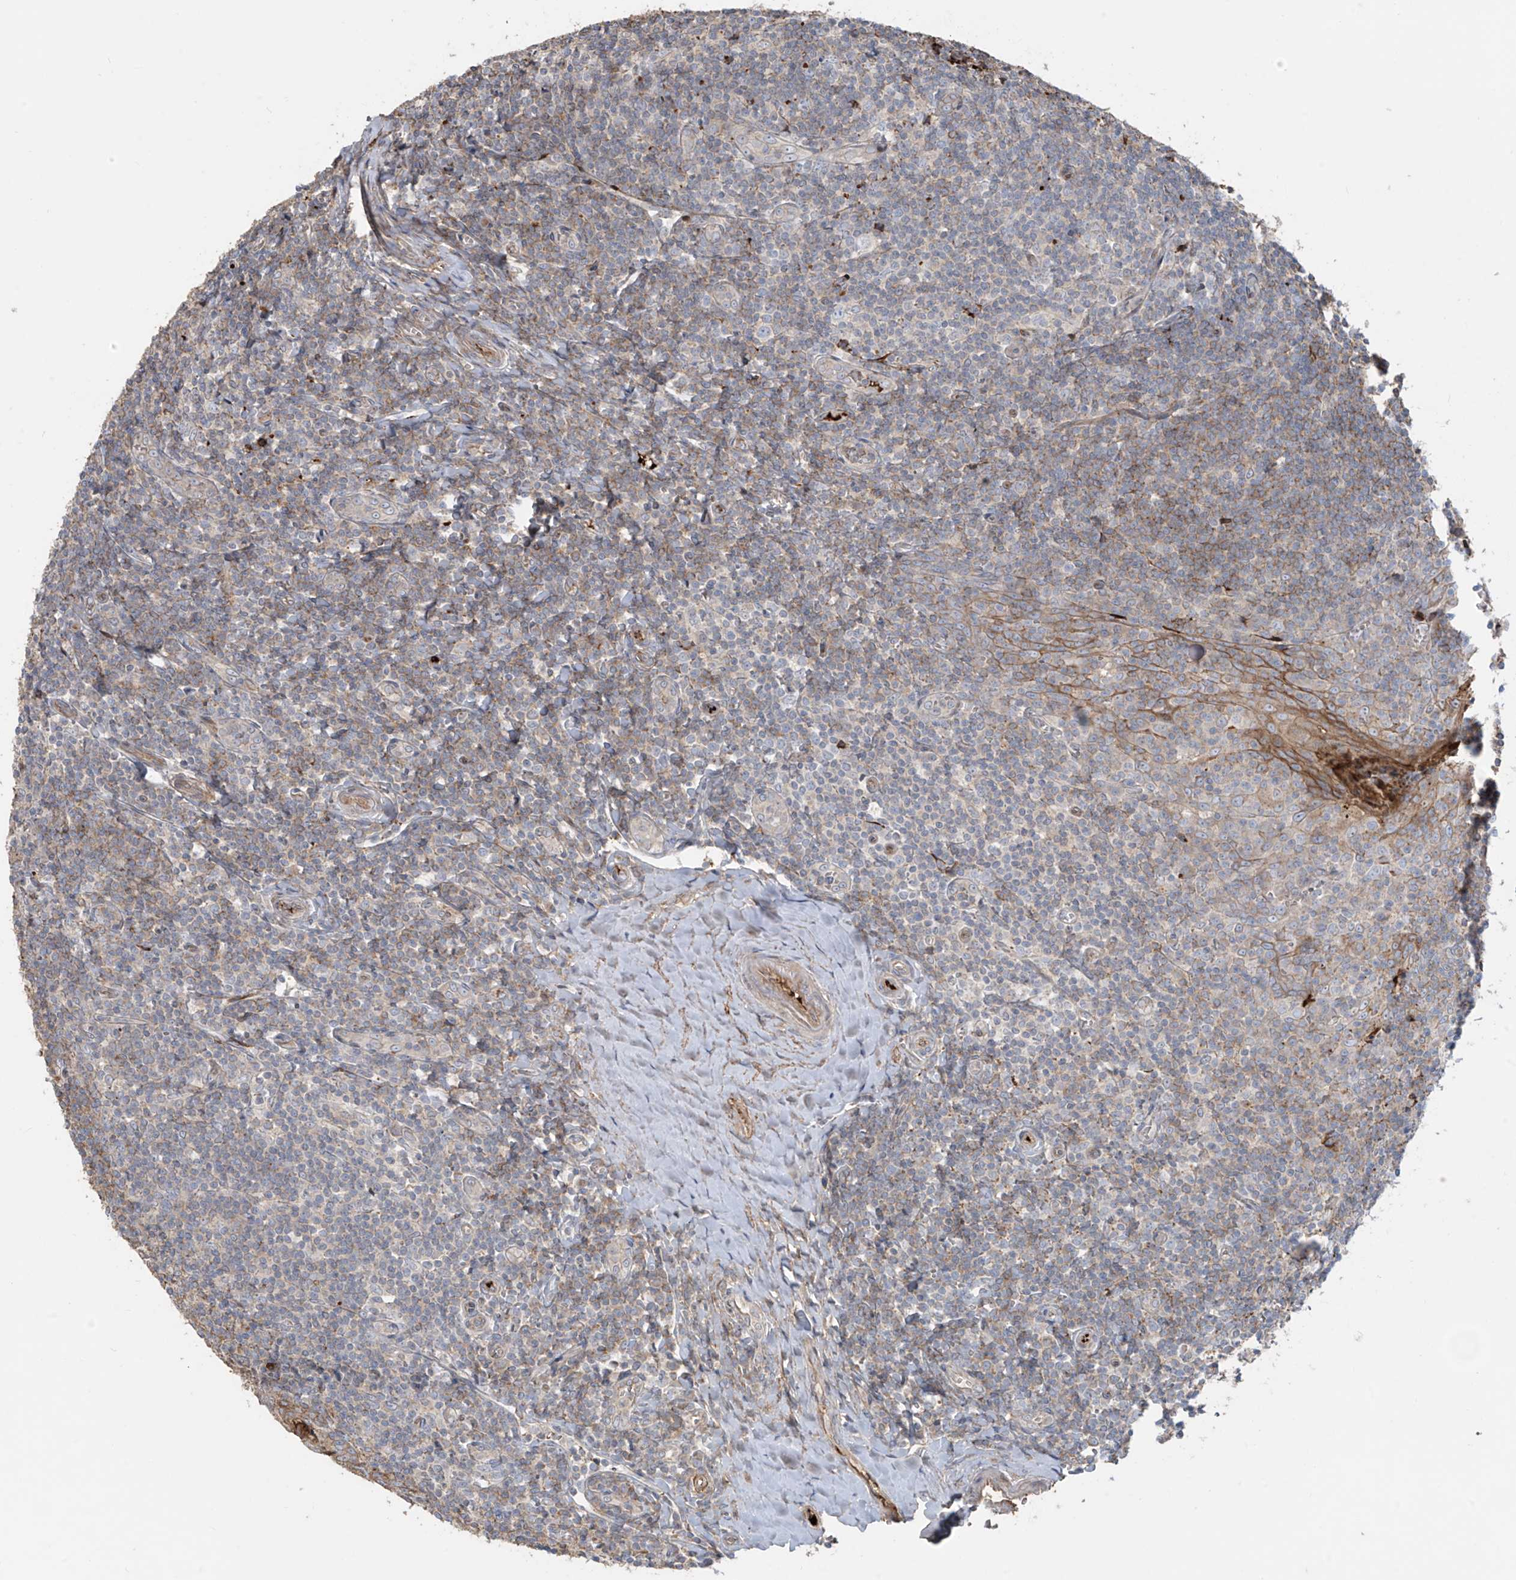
{"staining": {"intensity": "moderate", "quantity": "25%-75%", "location": "cytoplasmic/membranous"}, "tissue": "tonsil", "cell_type": "Germinal center cells", "image_type": "normal", "snomed": [{"axis": "morphology", "description": "Normal tissue, NOS"}, {"axis": "topography", "description": "Tonsil"}], "caption": "DAB immunohistochemical staining of benign human tonsil reveals moderate cytoplasmic/membranous protein staining in about 25%-75% of germinal center cells.", "gene": "ABTB1", "patient": {"sex": "male", "age": 27}}